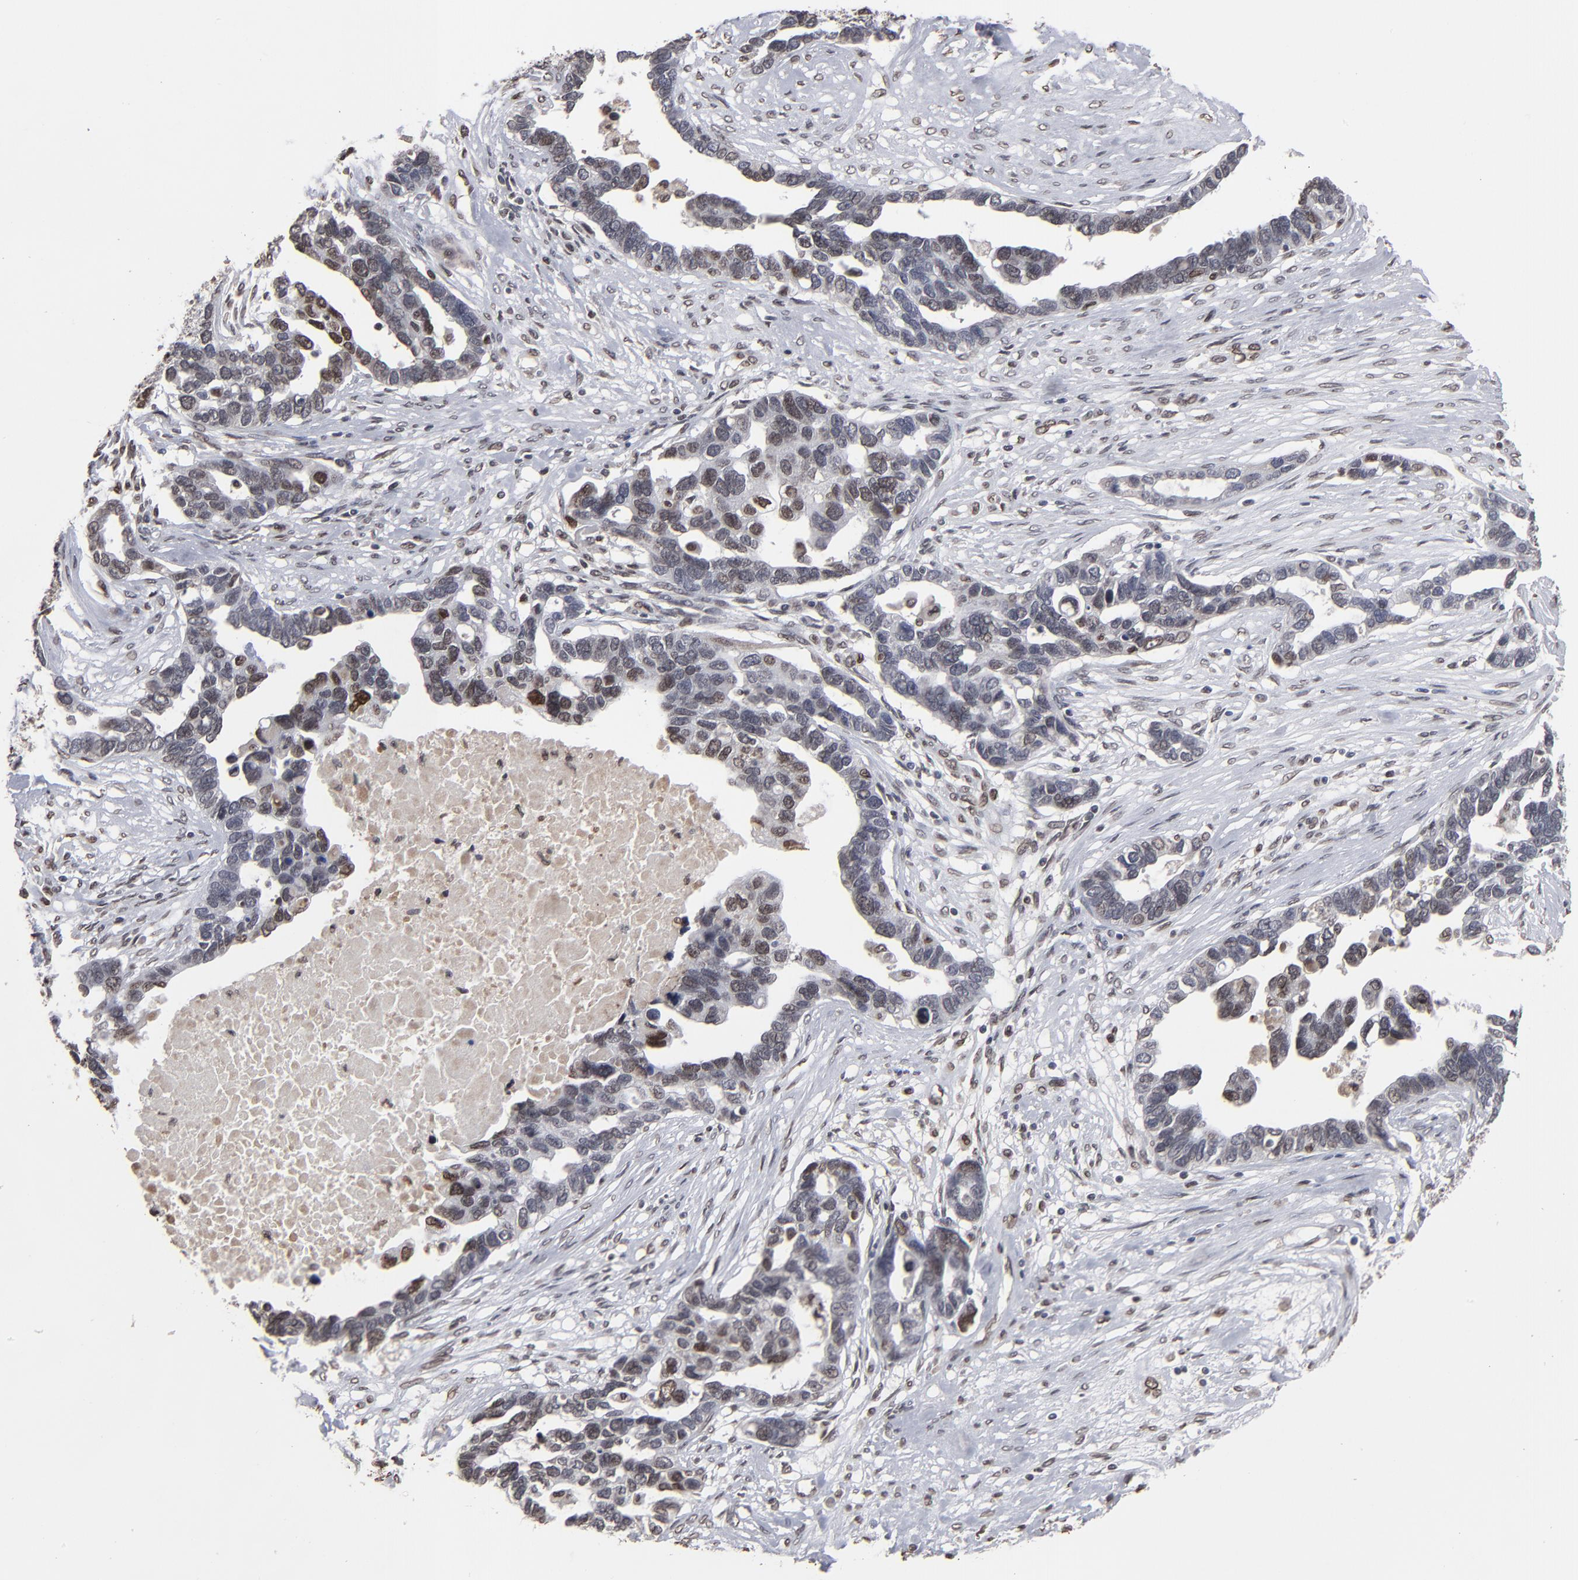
{"staining": {"intensity": "weak", "quantity": "25%-75%", "location": "nuclear"}, "tissue": "ovarian cancer", "cell_type": "Tumor cells", "image_type": "cancer", "snomed": [{"axis": "morphology", "description": "Cystadenocarcinoma, serous, NOS"}, {"axis": "topography", "description": "Ovary"}], "caption": "Immunohistochemical staining of human serous cystadenocarcinoma (ovarian) demonstrates low levels of weak nuclear protein staining in approximately 25%-75% of tumor cells.", "gene": "BAZ1A", "patient": {"sex": "female", "age": 54}}